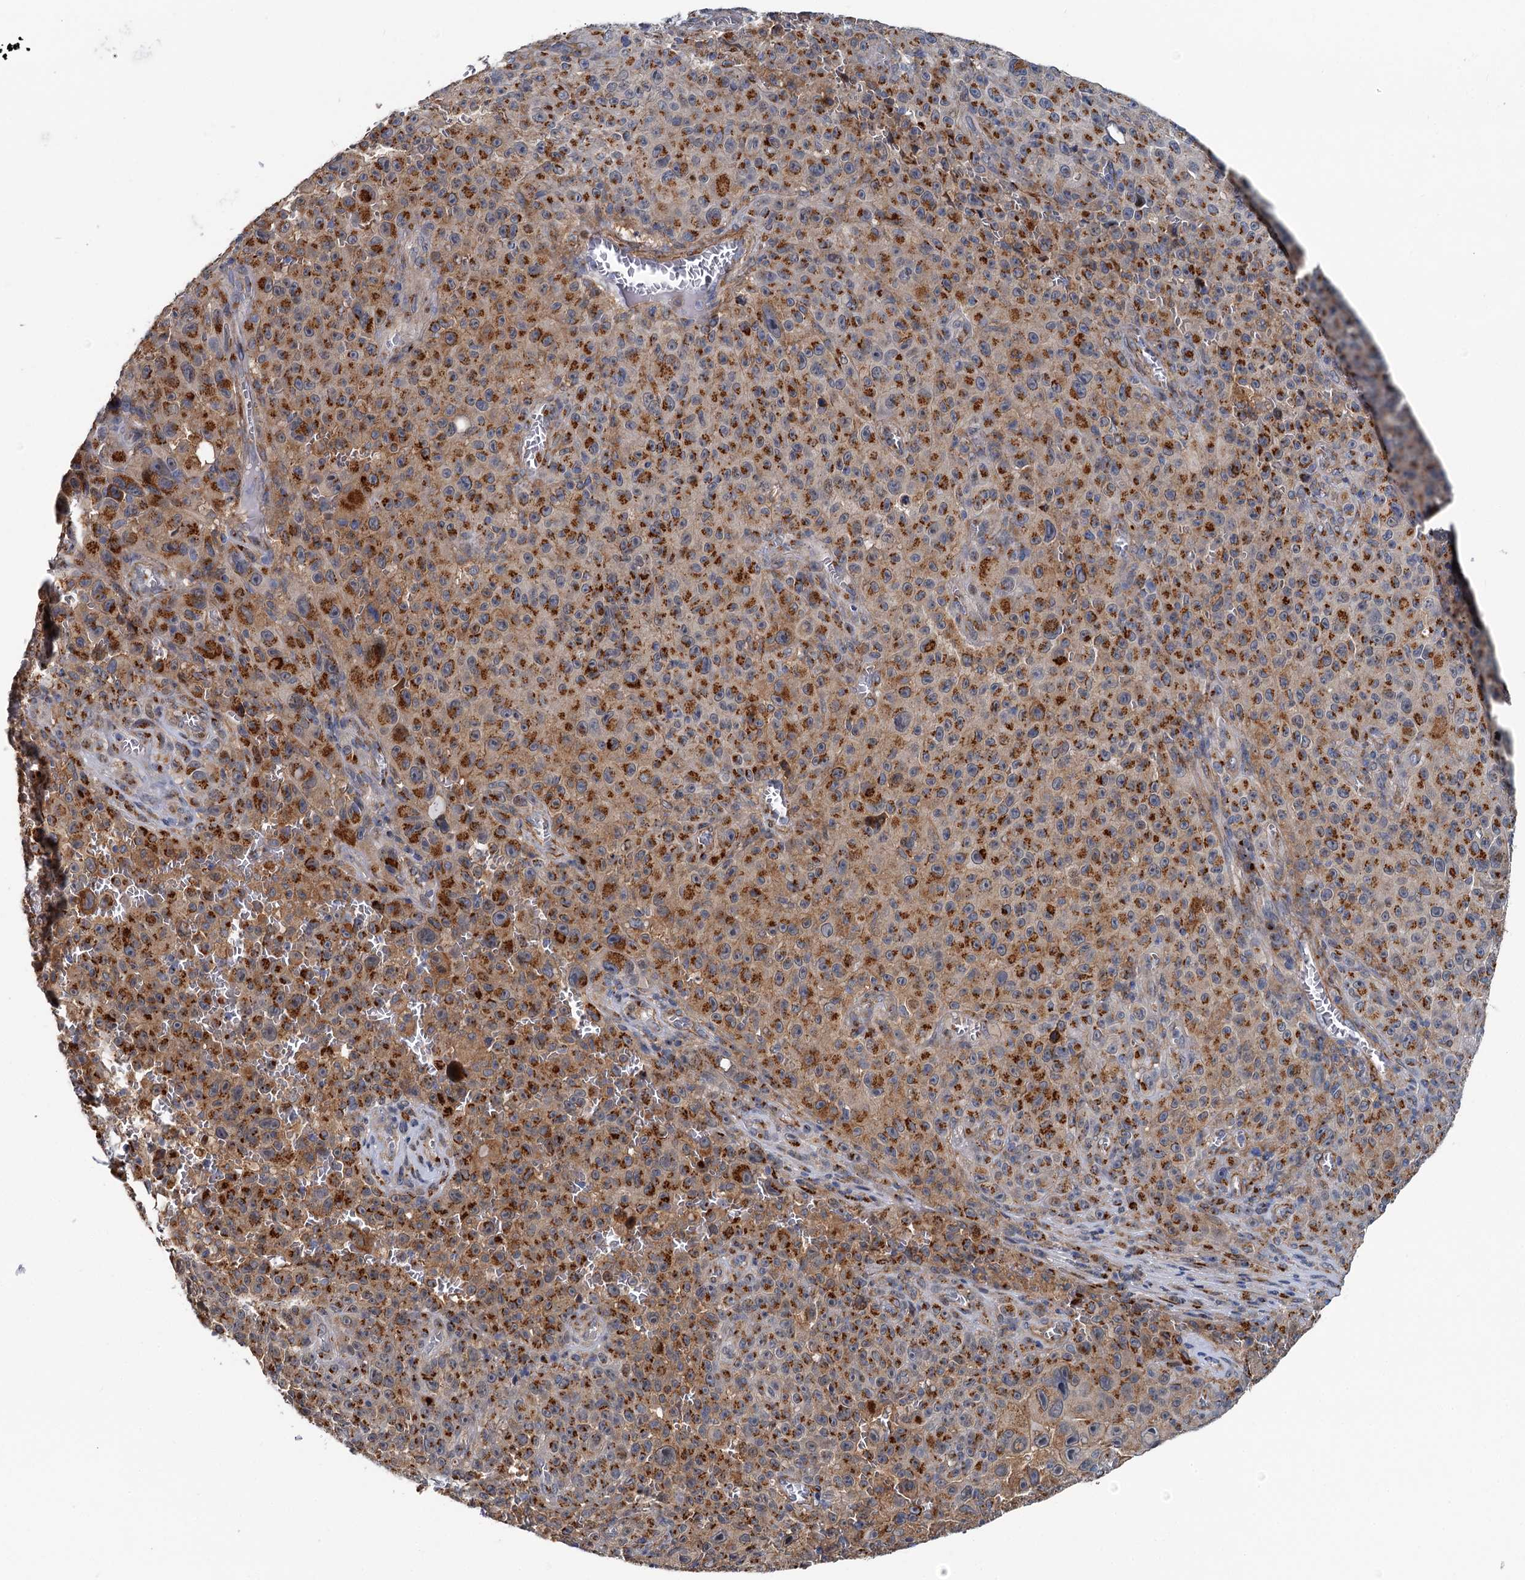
{"staining": {"intensity": "strong", "quantity": ">75%", "location": "cytoplasmic/membranous"}, "tissue": "melanoma", "cell_type": "Tumor cells", "image_type": "cancer", "snomed": [{"axis": "morphology", "description": "Malignant melanoma, NOS"}, {"axis": "topography", "description": "Skin"}], "caption": "A photomicrograph of human melanoma stained for a protein shows strong cytoplasmic/membranous brown staining in tumor cells. (DAB (3,3'-diaminobenzidine) IHC, brown staining for protein, blue staining for nuclei).", "gene": "BET1L", "patient": {"sex": "female", "age": 82}}